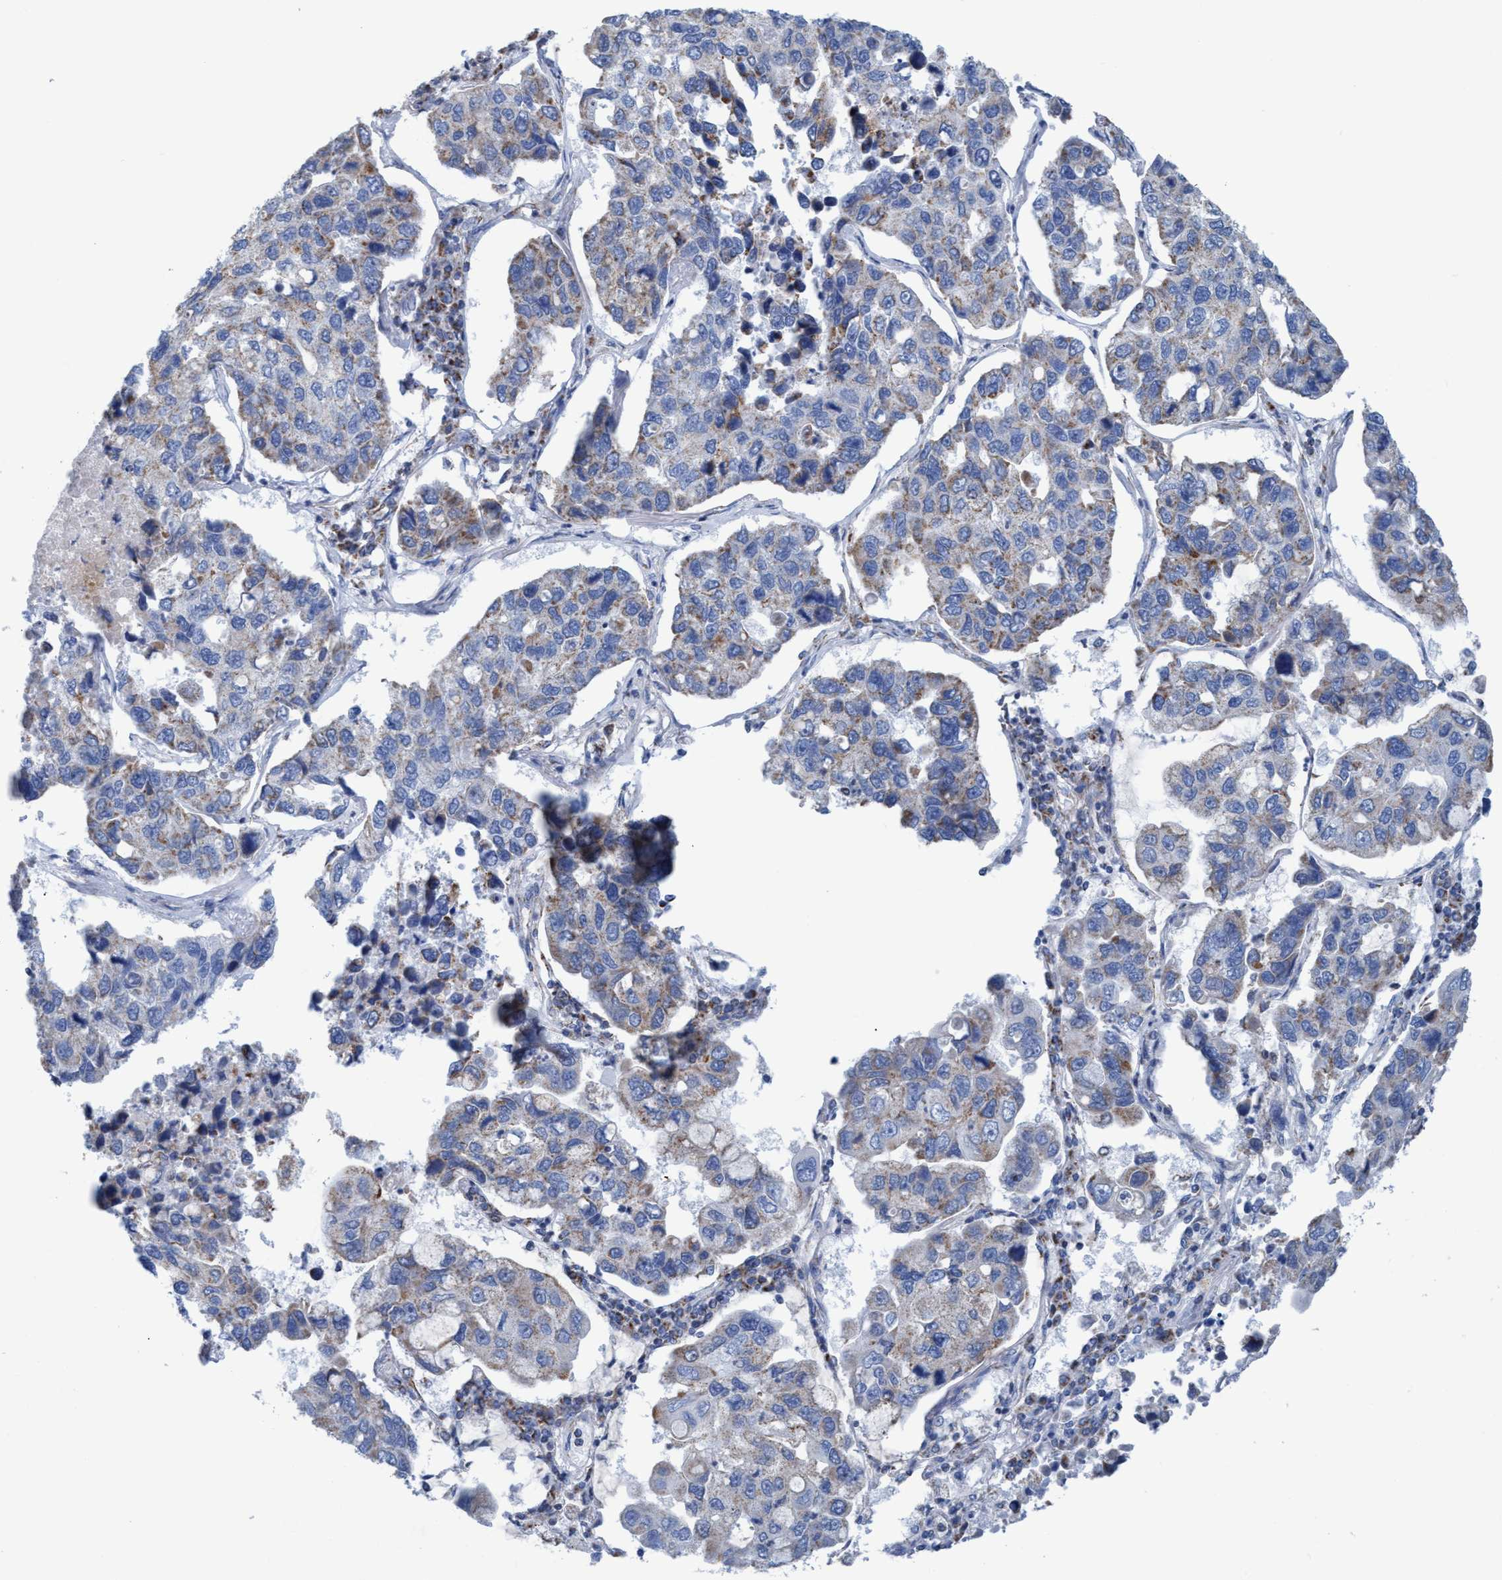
{"staining": {"intensity": "moderate", "quantity": "25%-75%", "location": "cytoplasmic/membranous"}, "tissue": "lung cancer", "cell_type": "Tumor cells", "image_type": "cancer", "snomed": [{"axis": "morphology", "description": "Adenocarcinoma, NOS"}, {"axis": "topography", "description": "Lung"}], "caption": "Moderate cytoplasmic/membranous protein staining is present in about 25%-75% of tumor cells in lung cancer (adenocarcinoma).", "gene": "GGA3", "patient": {"sex": "male", "age": 64}}